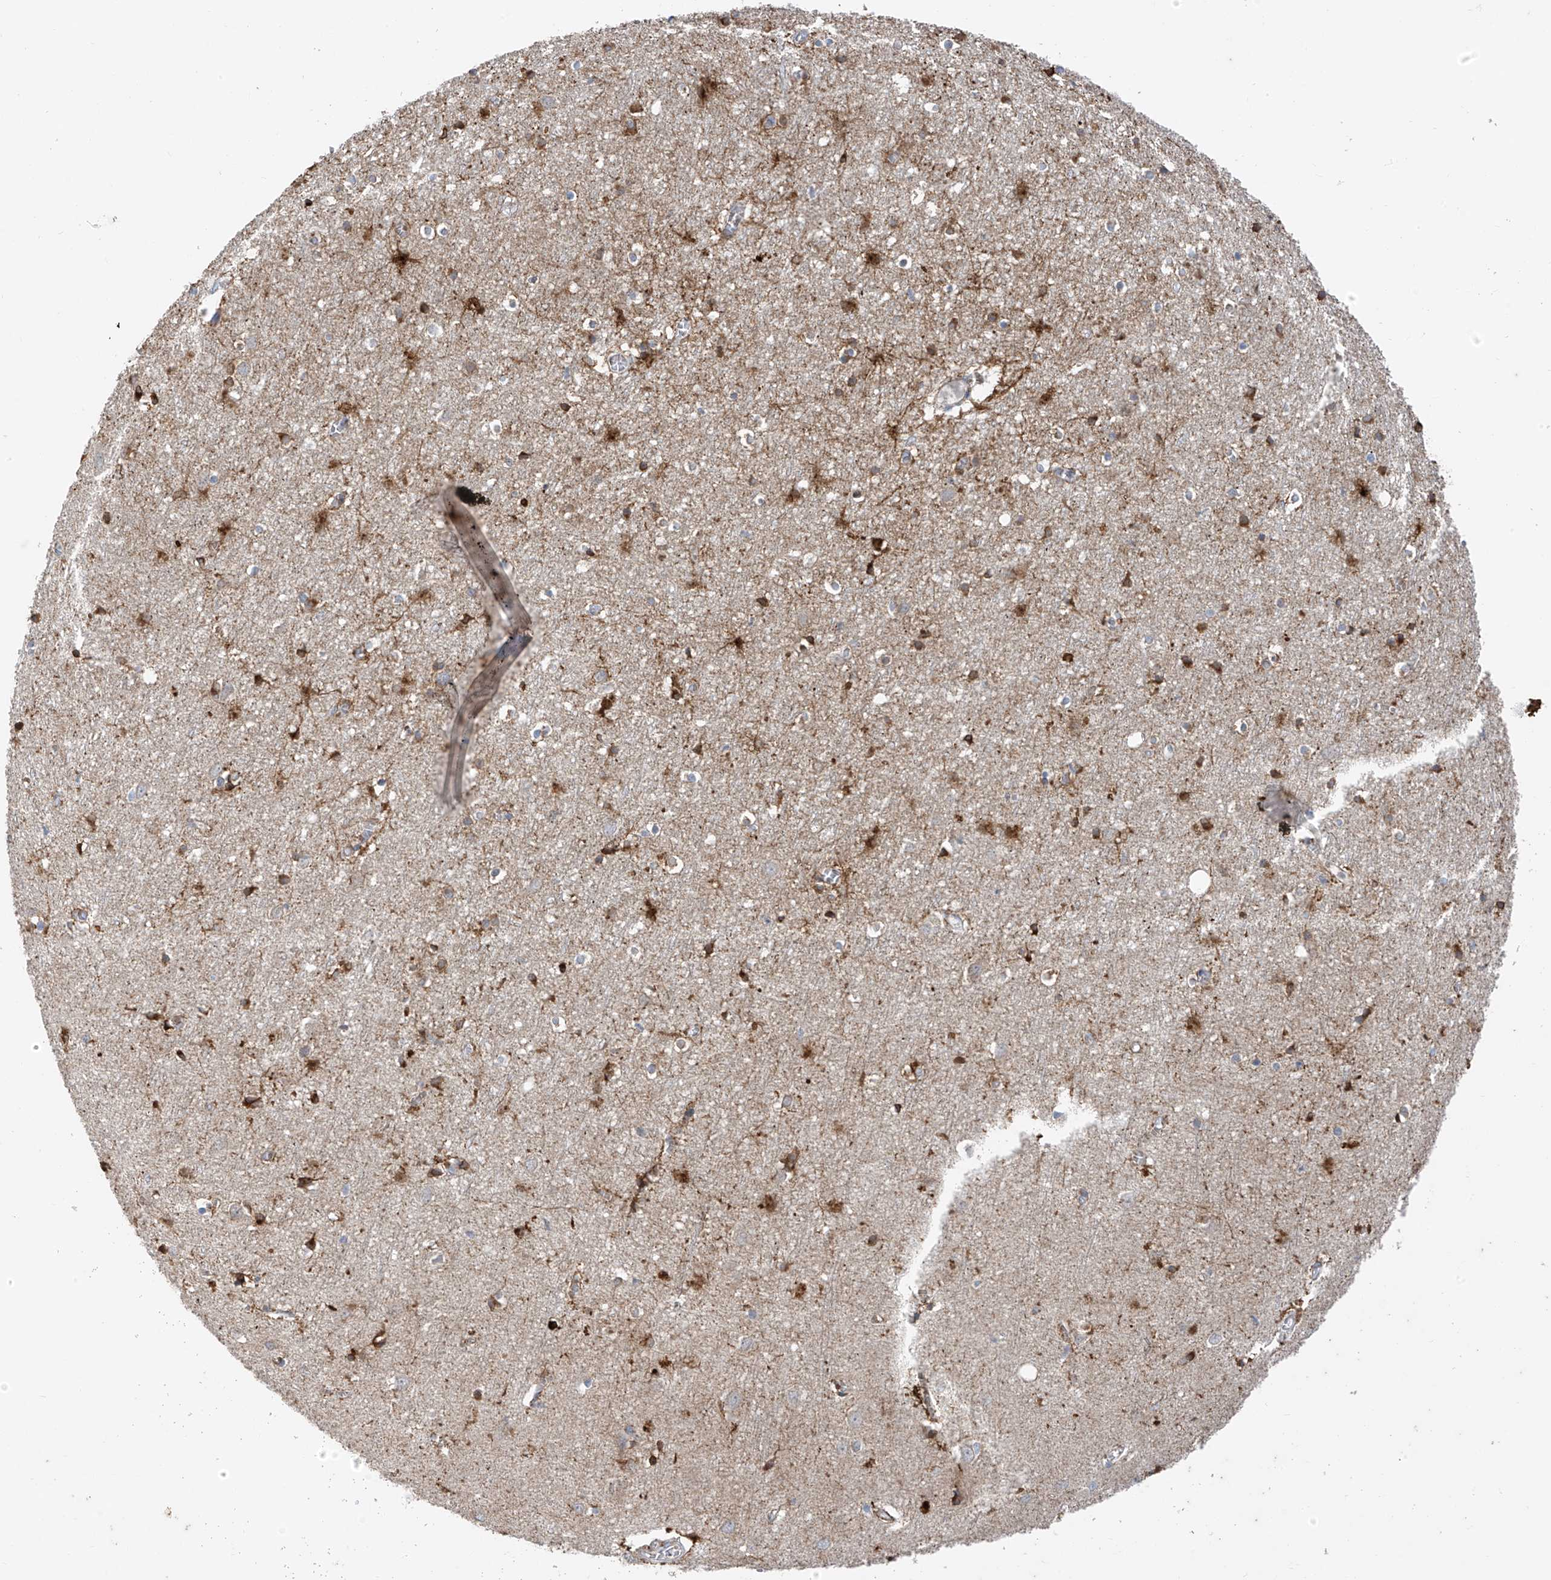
{"staining": {"intensity": "negative", "quantity": "none", "location": "none"}, "tissue": "cerebral cortex", "cell_type": "Endothelial cells", "image_type": "normal", "snomed": [{"axis": "morphology", "description": "Normal tissue, NOS"}, {"axis": "topography", "description": "Cerebral cortex"}], "caption": "Immunohistochemical staining of unremarkable human cerebral cortex exhibits no significant positivity in endothelial cells. (Immunohistochemistry (ihc), brightfield microscopy, high magnification).", "gene": "EOMES", "patient": {"sex": "female", "age": 64}}